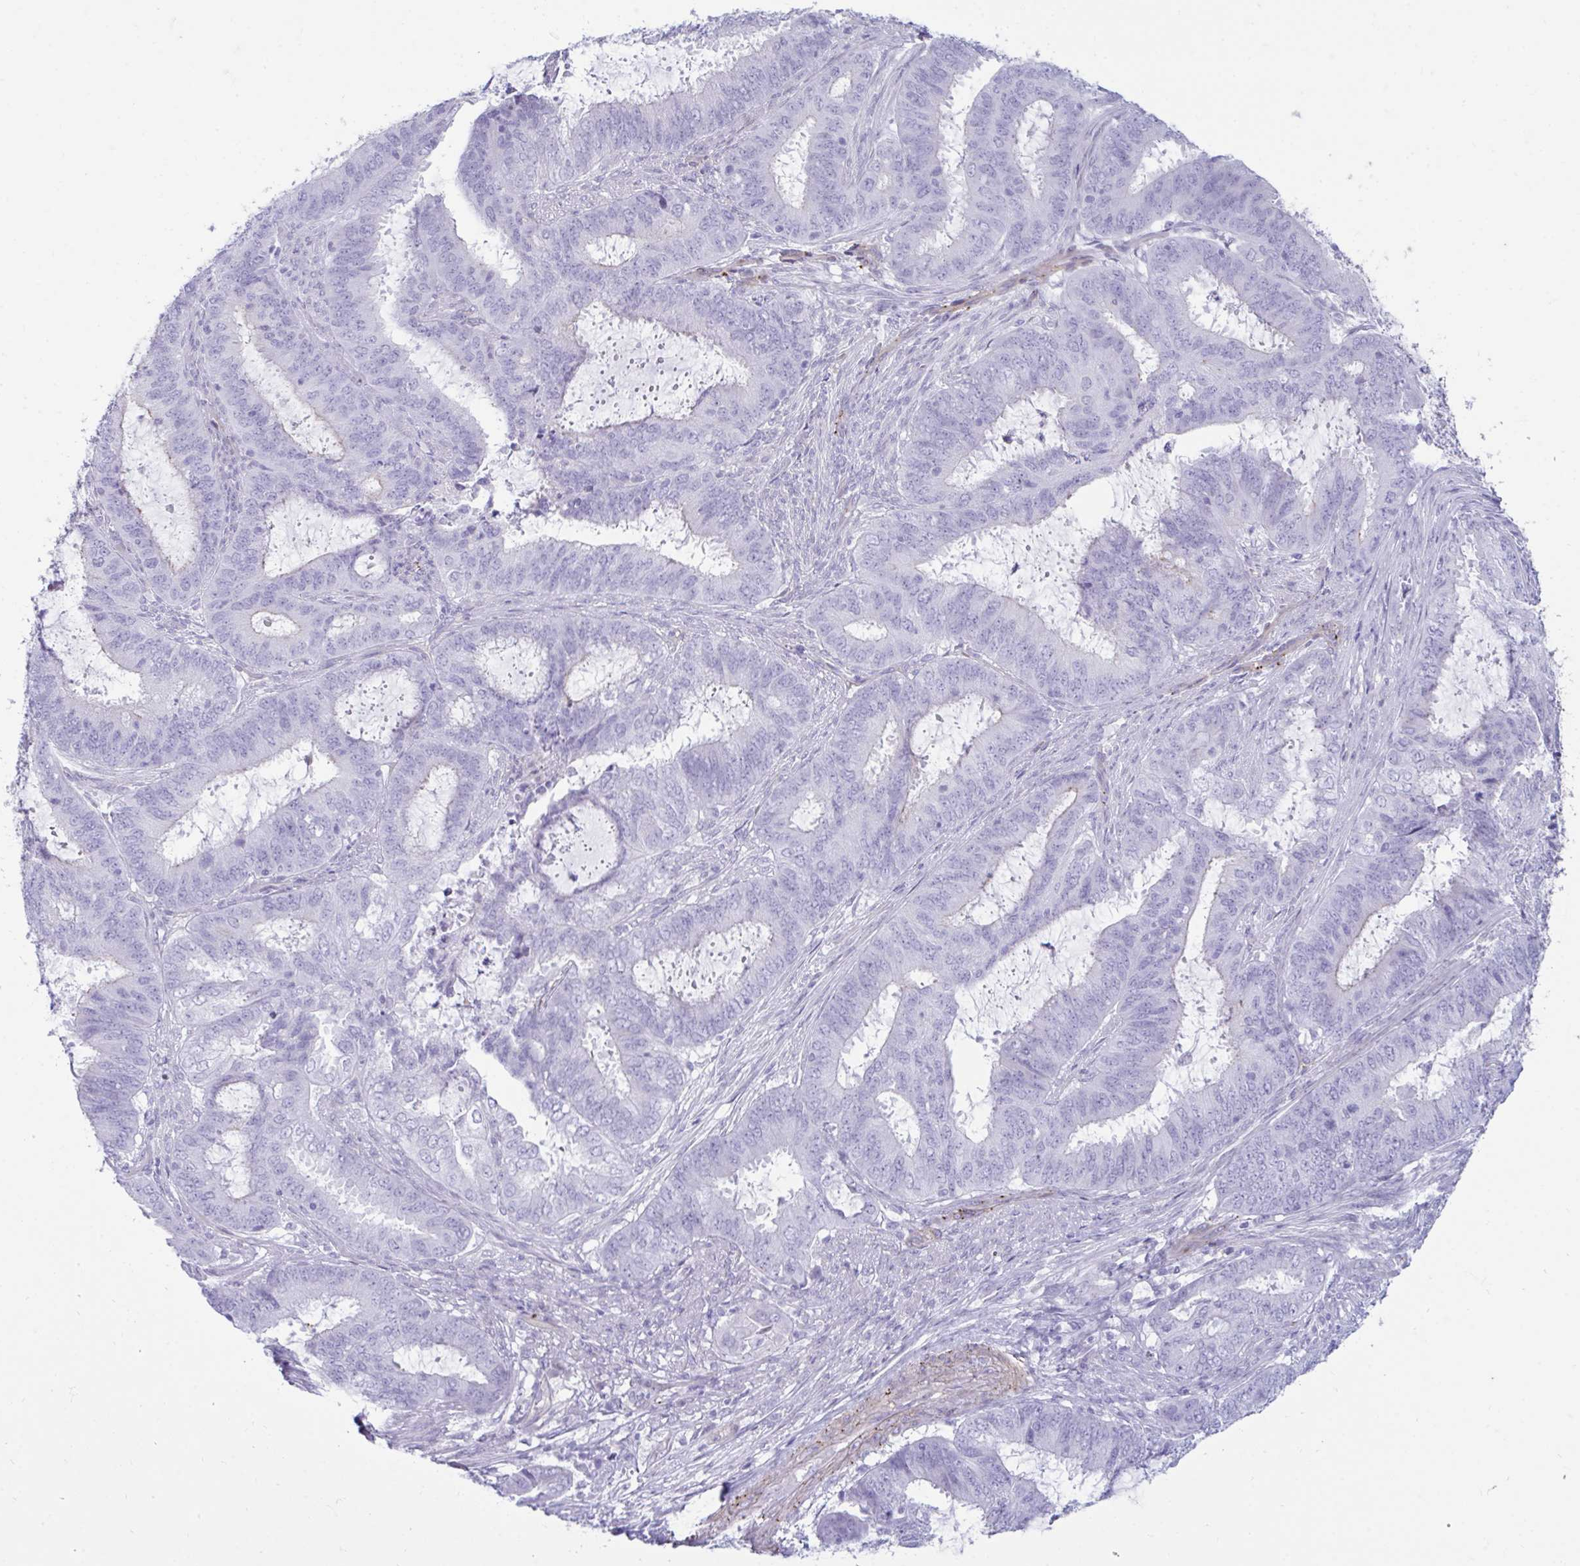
{"staining": {"intensity": "negative", "quantity": "none", "location": "none"}, "tissue": "endometrial cancer", "cell_type": "Tumor cells", "image_type": "cancer", "snomed": [{"axis": "morphology", "description": "Adenocarcinoma, NOS"}, {"axis": "topography", "description": "Endometrium"}], "caption": "This is an immunohistochemistry (IHC) photomicrograph of human endometrial cancer (adenocarcinoma). There is no expression in tumor cells.", "gene": "UBL3", "patient": {"sex": "female", "age": 51}}